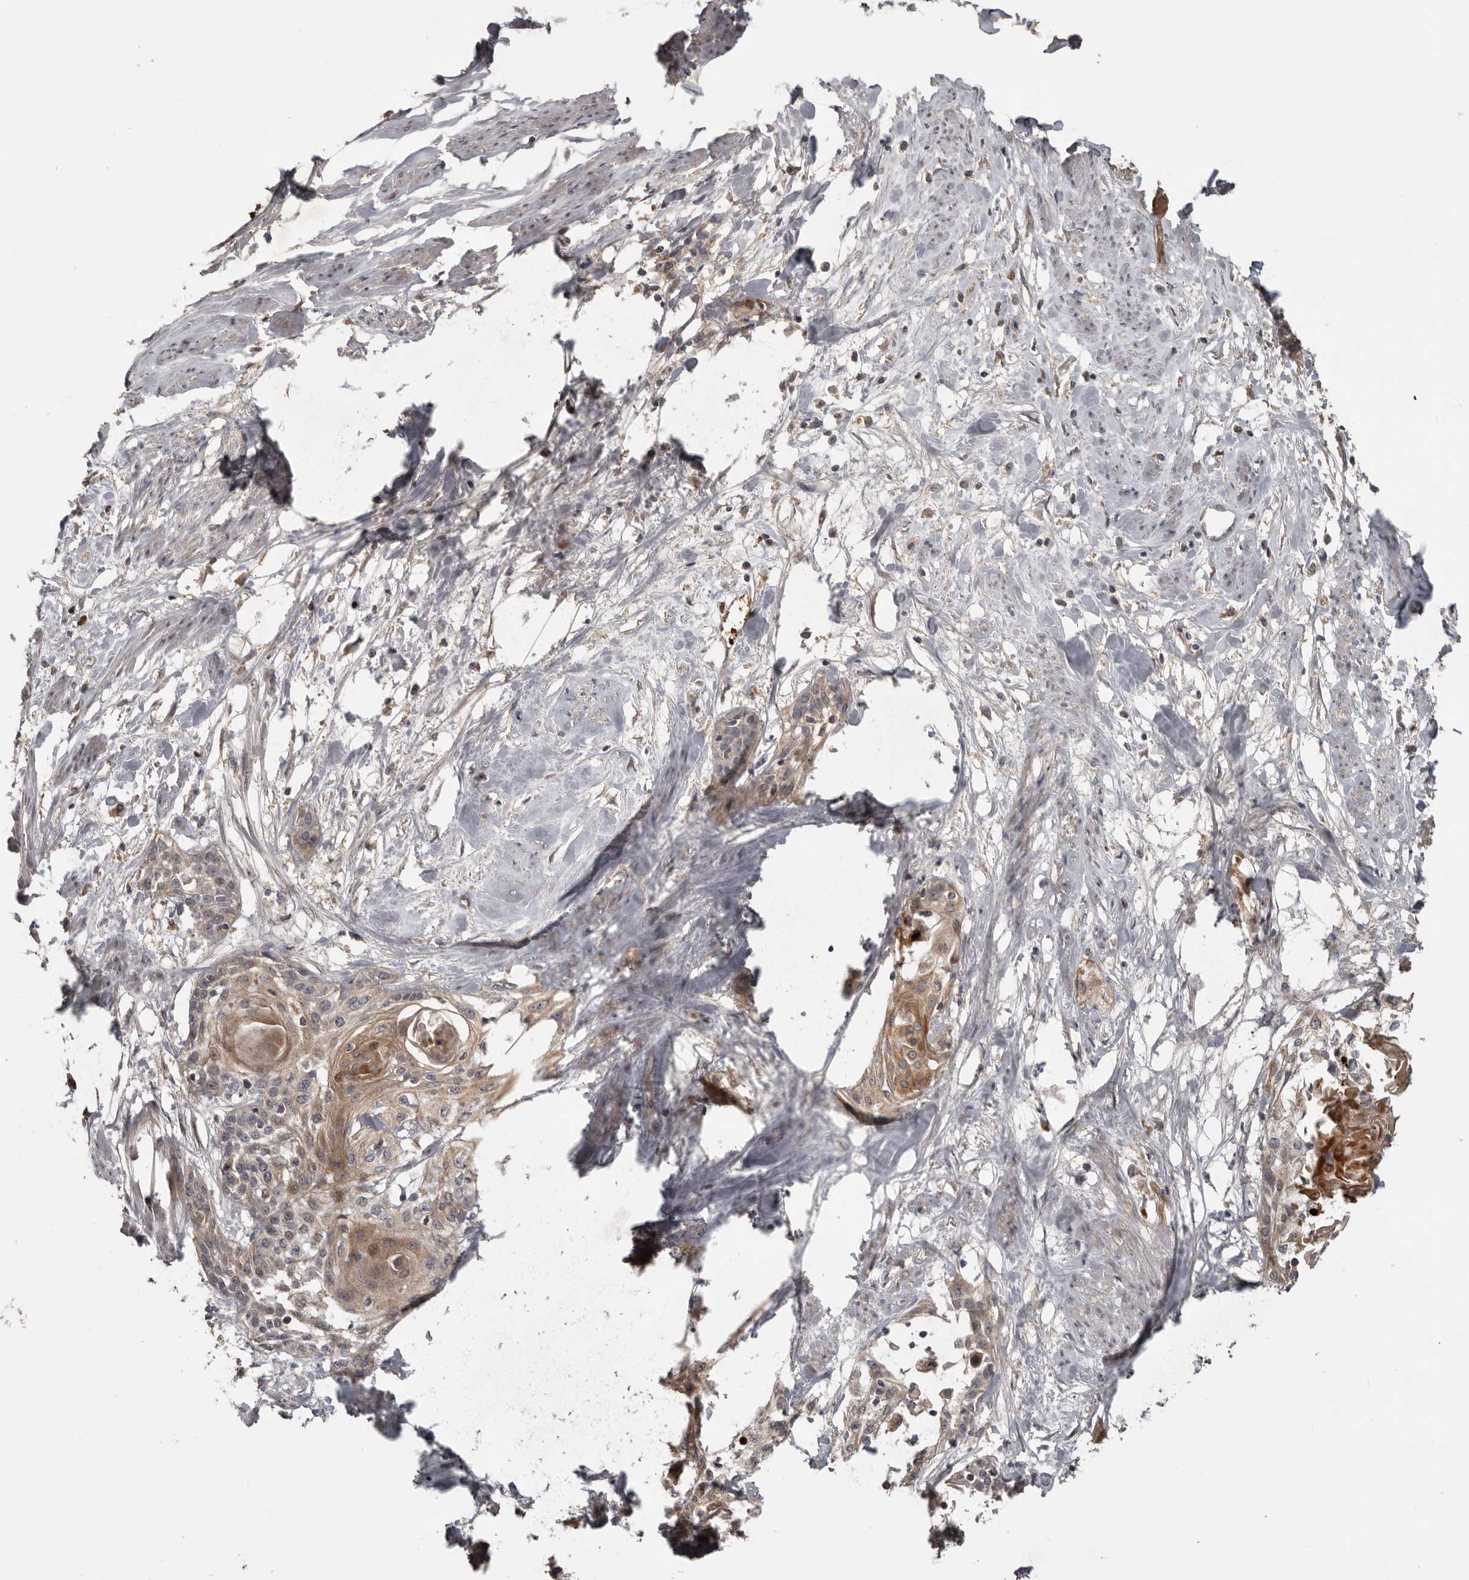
{"staining": {"intensity": "weak", "quantity": "25%-75%", "location": "cytoplasmic/membranous"}, "tissue": "cervical cancer", "cell_type": "Tumor cells", "image_type": "cancer", "snomed": [{"axis": "morphology", "description": "Squamous cell carcinoma, NOS"}, {"axis": "topography", "description": "Cervix"}], "caption": "This histopathology image shows immunohistochemistry staining of cervical cancer (squamous cell carcinoma), with low weak cytoplasmic/membranous expression in approximately 25%-75% of tumor cells.", "gene": "NMUR1", "patient": {"sex": "female", "age": 57}}